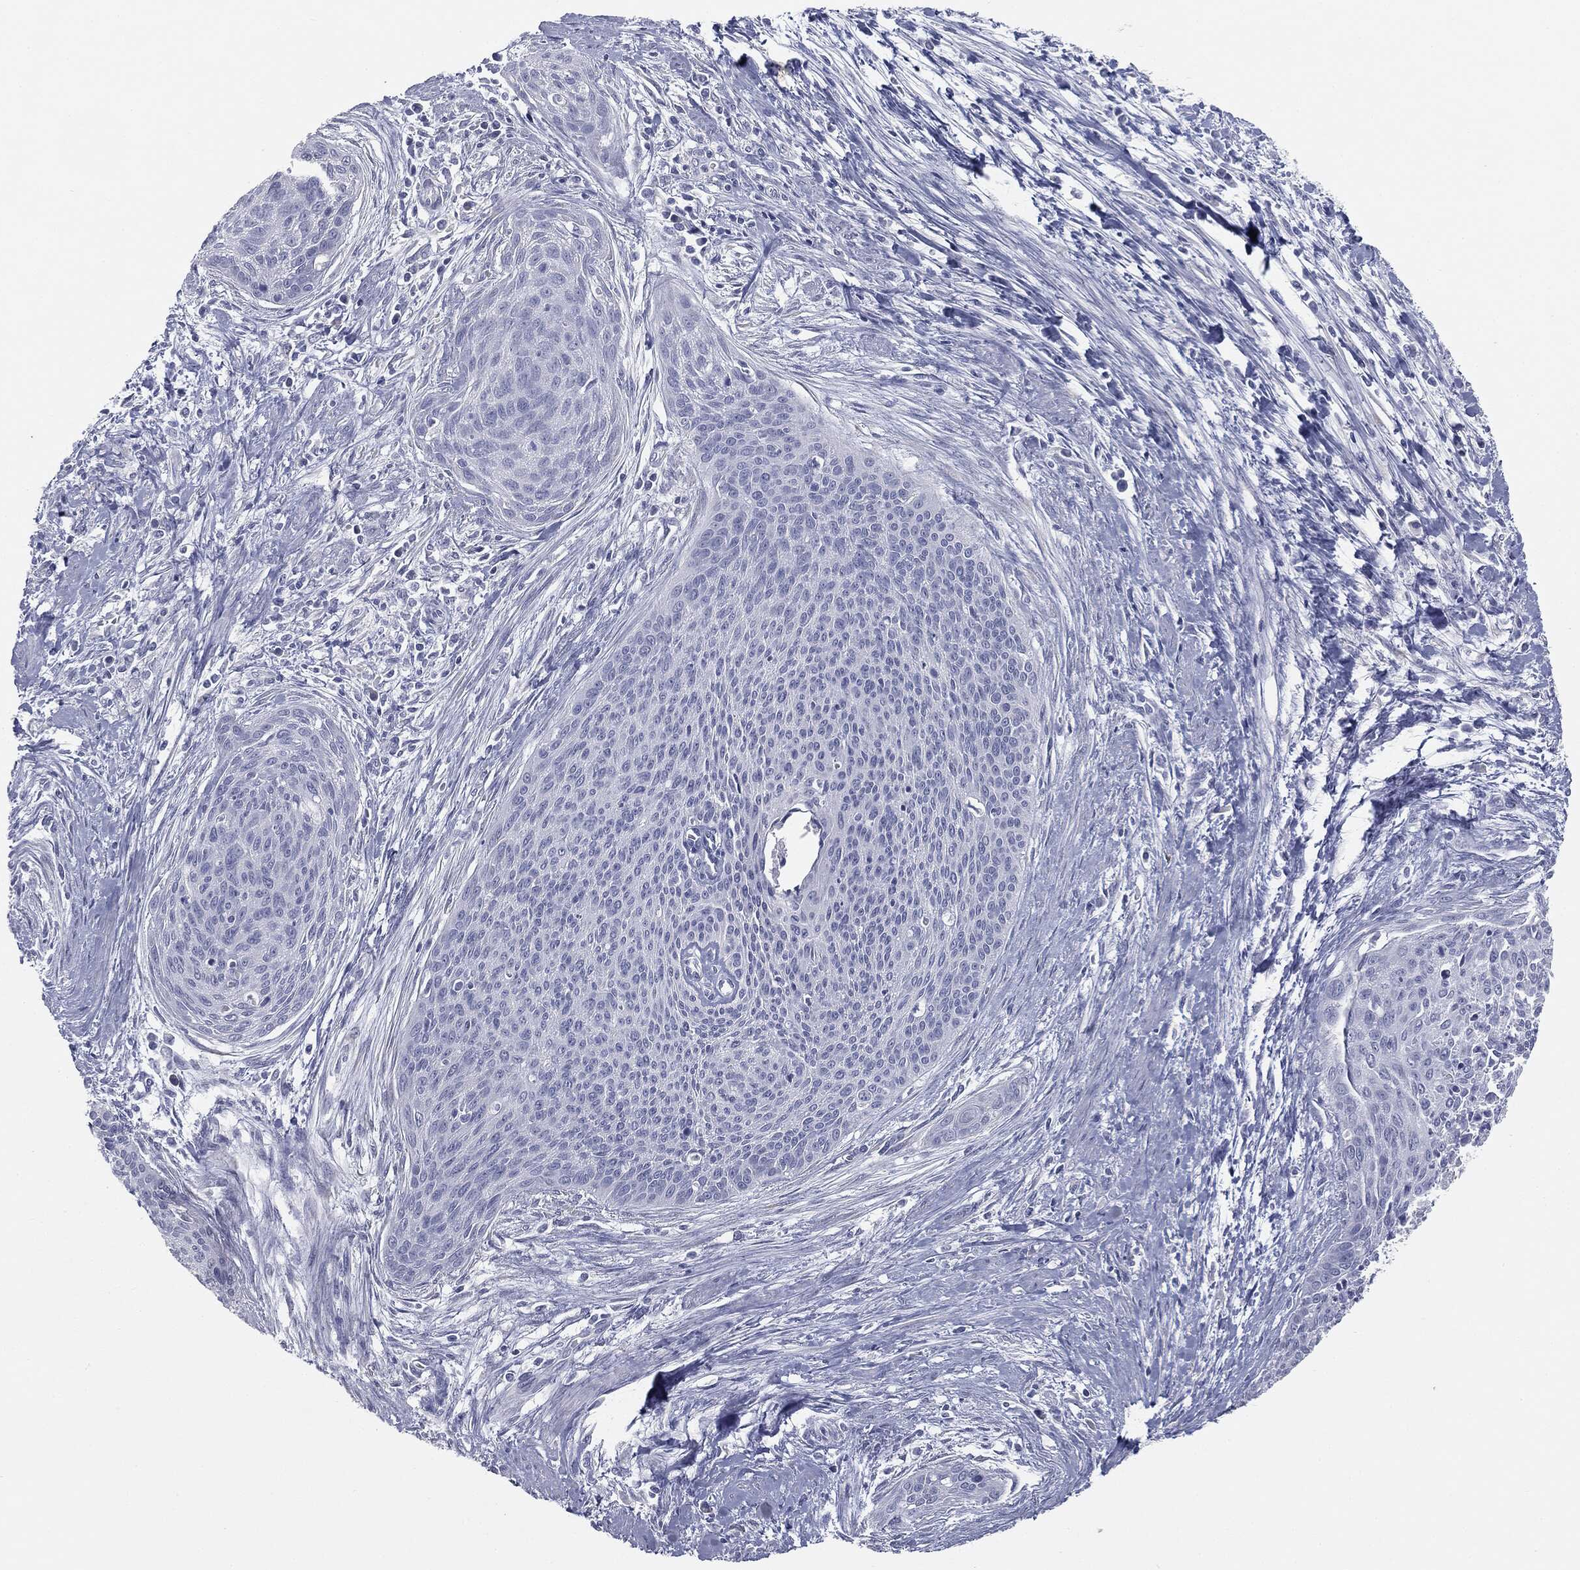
{"staining": {"intensity": "negative", "quantity": "none", "location": "none"}, "tissue": "cervical cancer", "cell_type": "Tumor cells", "image_type": "cancer", "snomed": [{"axis": "morphology", "description": "Squamous cell carcinoma, NOS"}, {"axis": "topography", "description": "Cervix"}], "caption": "Immunohistochemical staining of human squamous cell carcinoma (cervical) demonstrates no significant positivity in tumor cells.", "gene": "MUC5AC", "patient": {"sex": "female", "age": 55}}